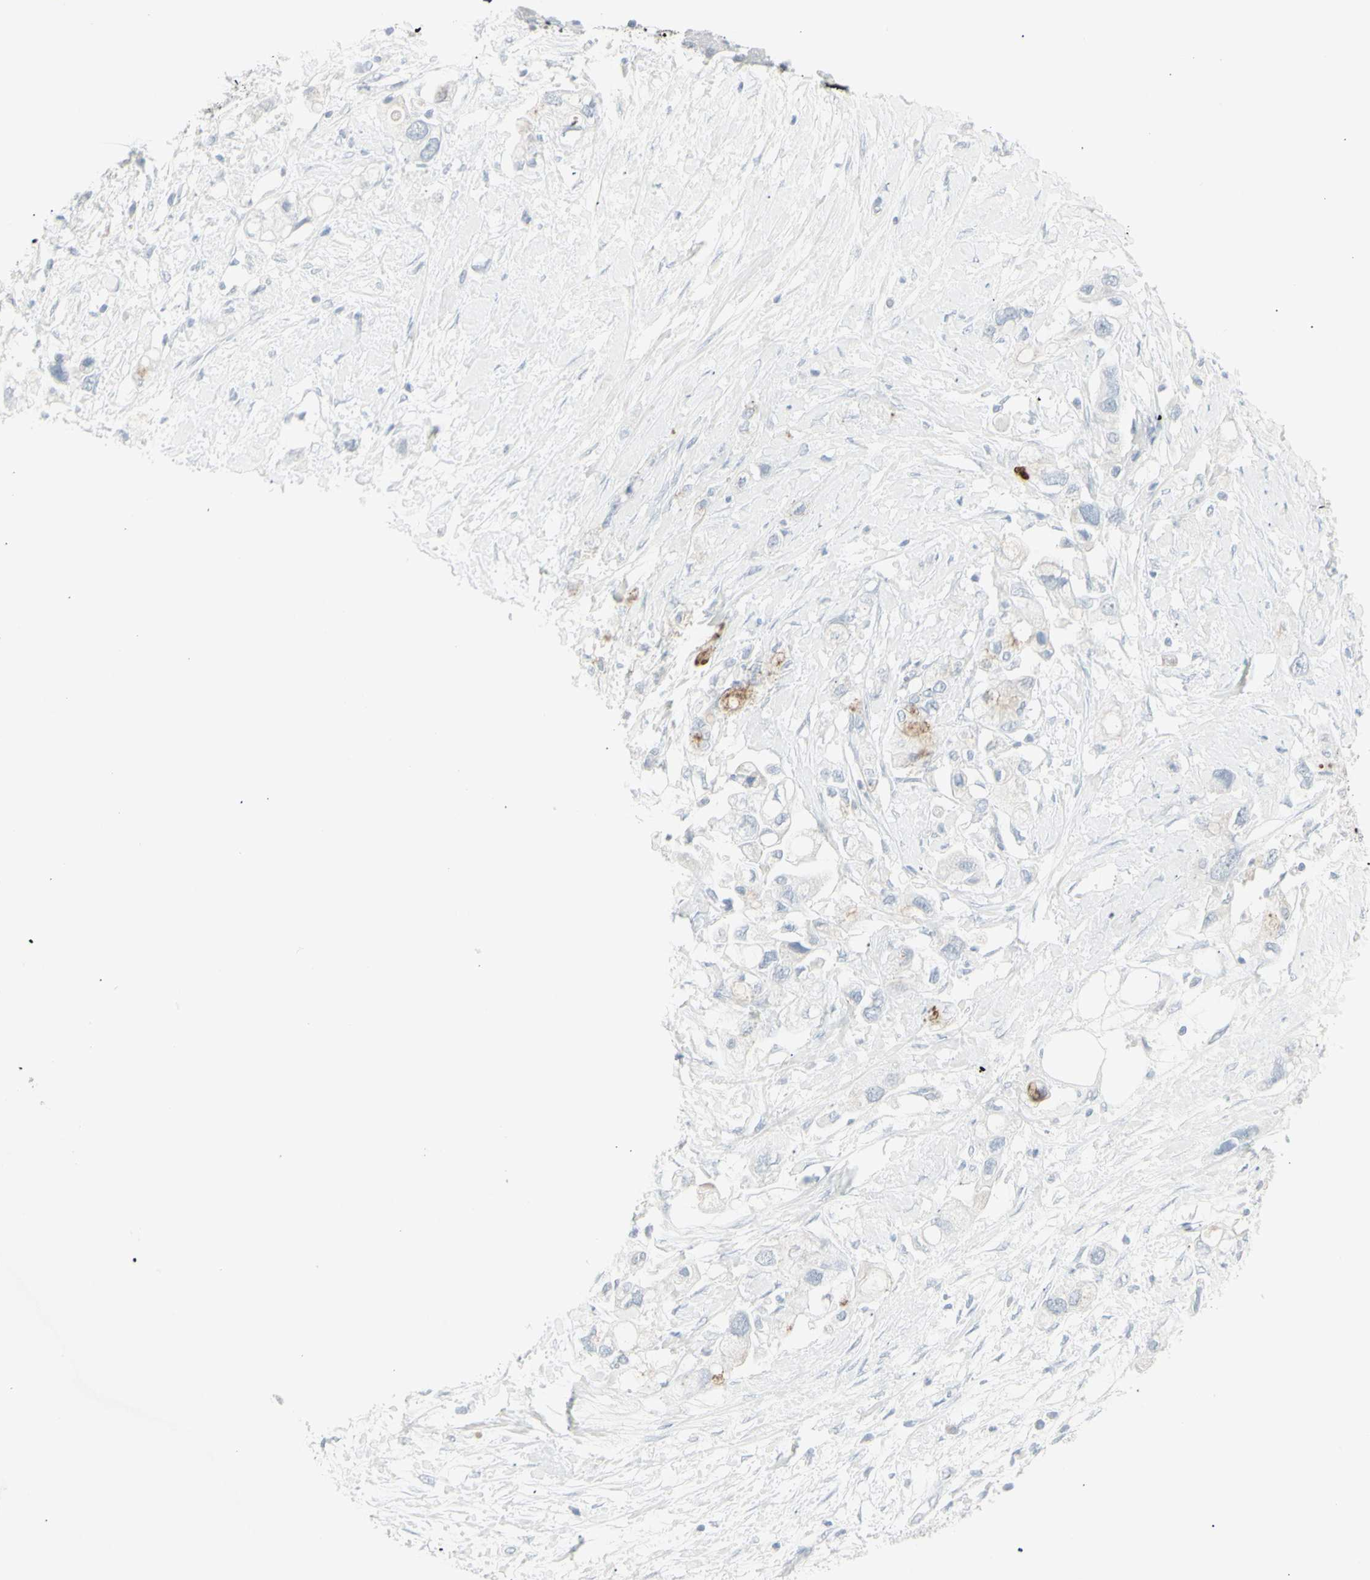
{"staining": {"intensity": "negative", "quantity": "none", "location": "none"}, "tissue": "pancreatic cancer", "cell_type": "Tumor cells", "image_type": "cancer", "snomed": [{"axis": "morphology", "description": "Adenocarcinoma, NOS"}, {"axis": "topography", "description": "Pancreas"}], "caption": "High magnification brightfield microscopy of pancreatic cancer (adenocarcinoma) stained with DAB (brown) and counterstained with hematoxylin (blue): tumor cells show no significant expression. Nuclei are stained in blue.", "gene": "YBX2", "patient": {"sex": "female", "age": 56}}